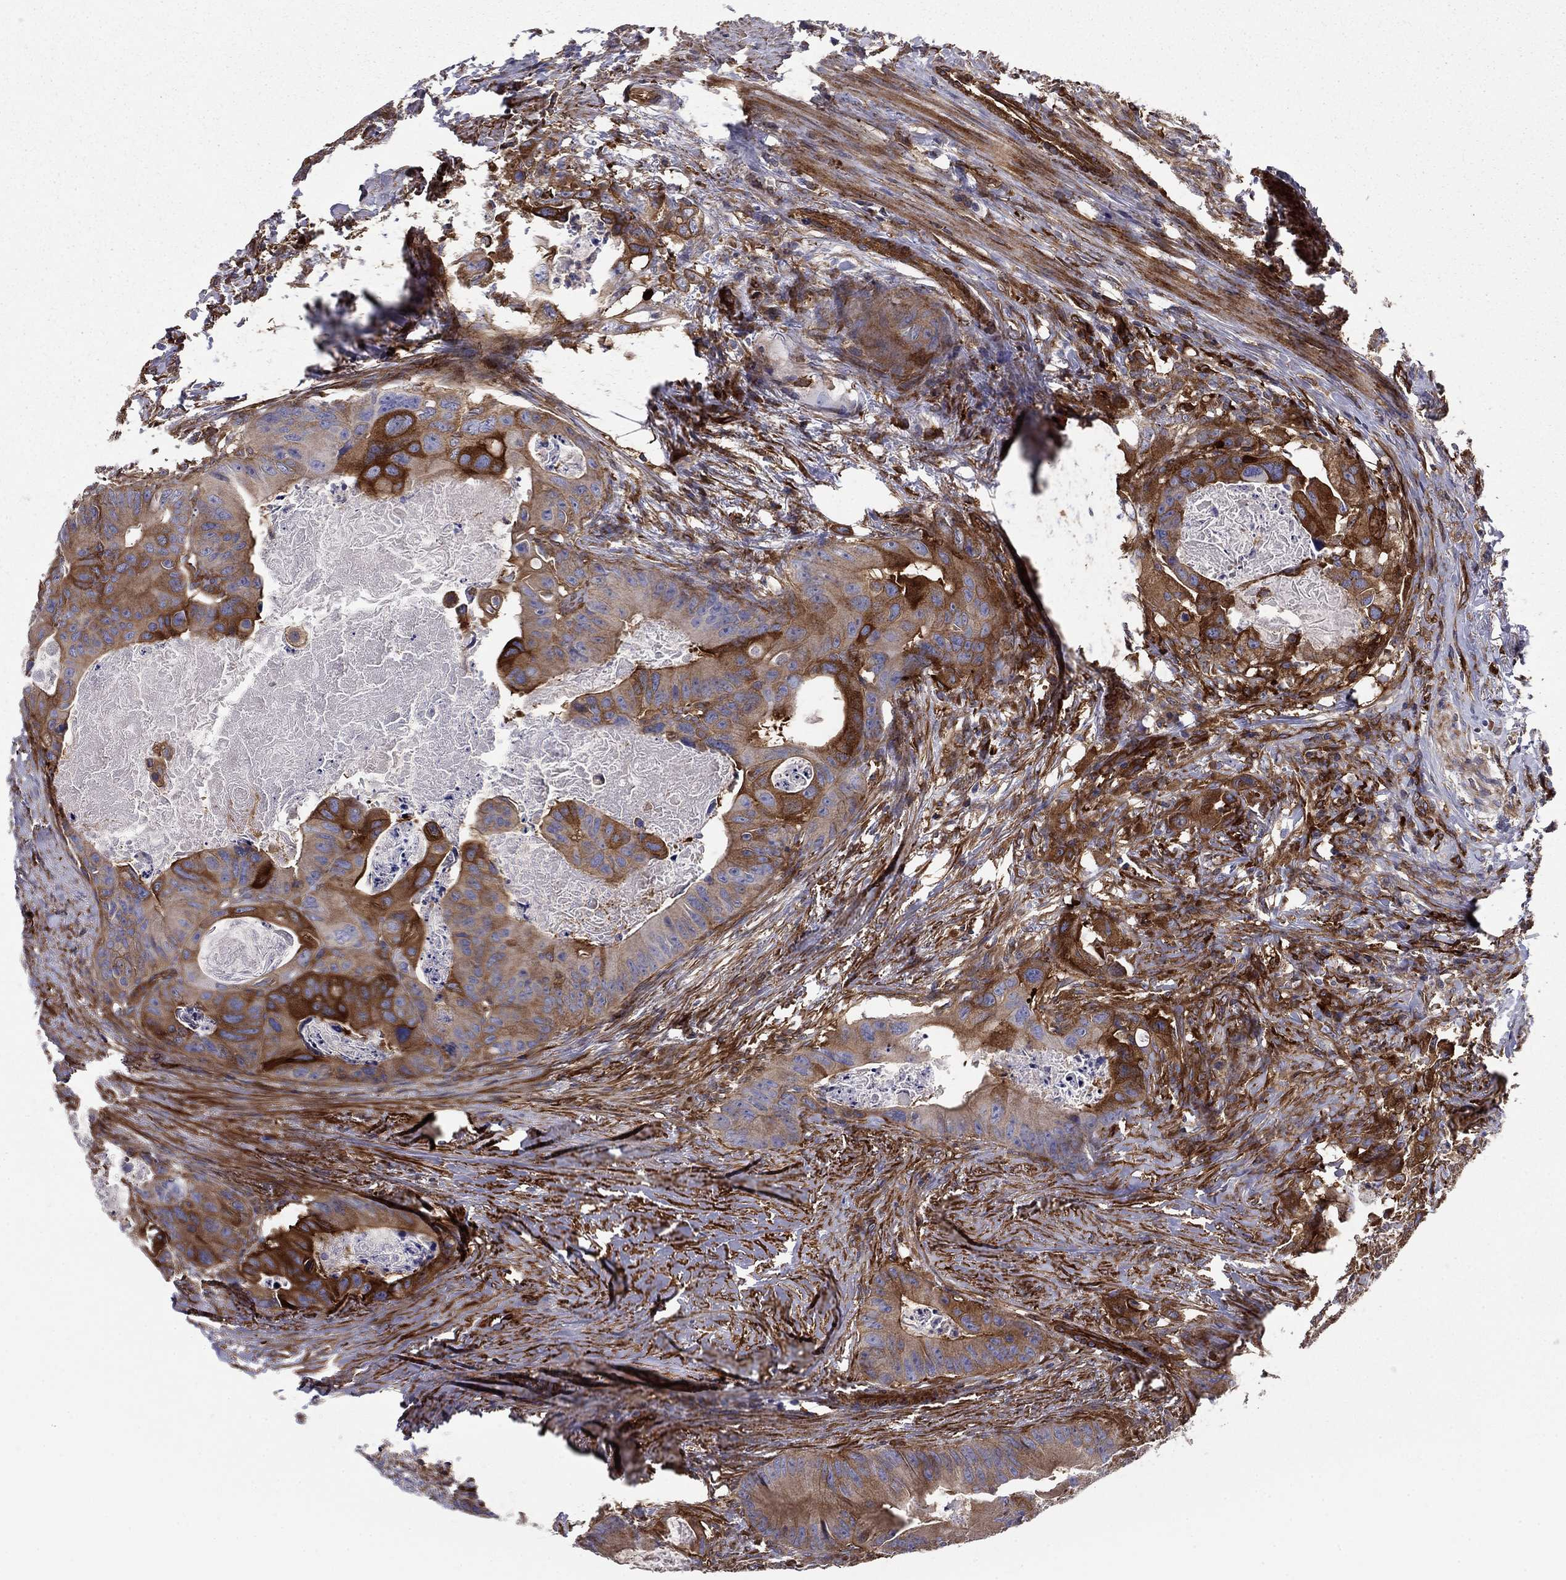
{"staining": {"intensity": "strong", "quantity": "25%-75%", "location": "cytoplasmic/membranous"}, "tissue": "colorectal cancer", "cell_type": "Tumor cells", "image_type": "cancer", "snomed": [{"axis": "morphology", "description": "Adenocarcinoma, NOS"}, {"axis": "topography", "description": "Rectum"}], "caption": "Strong cytoplasmic/membranous protein expression is present in approximately 25%-75% of tumor cells in colorectal cancer.", "gene": "EHBP1L1", "patient": {"sex": "male", "age": 64}}